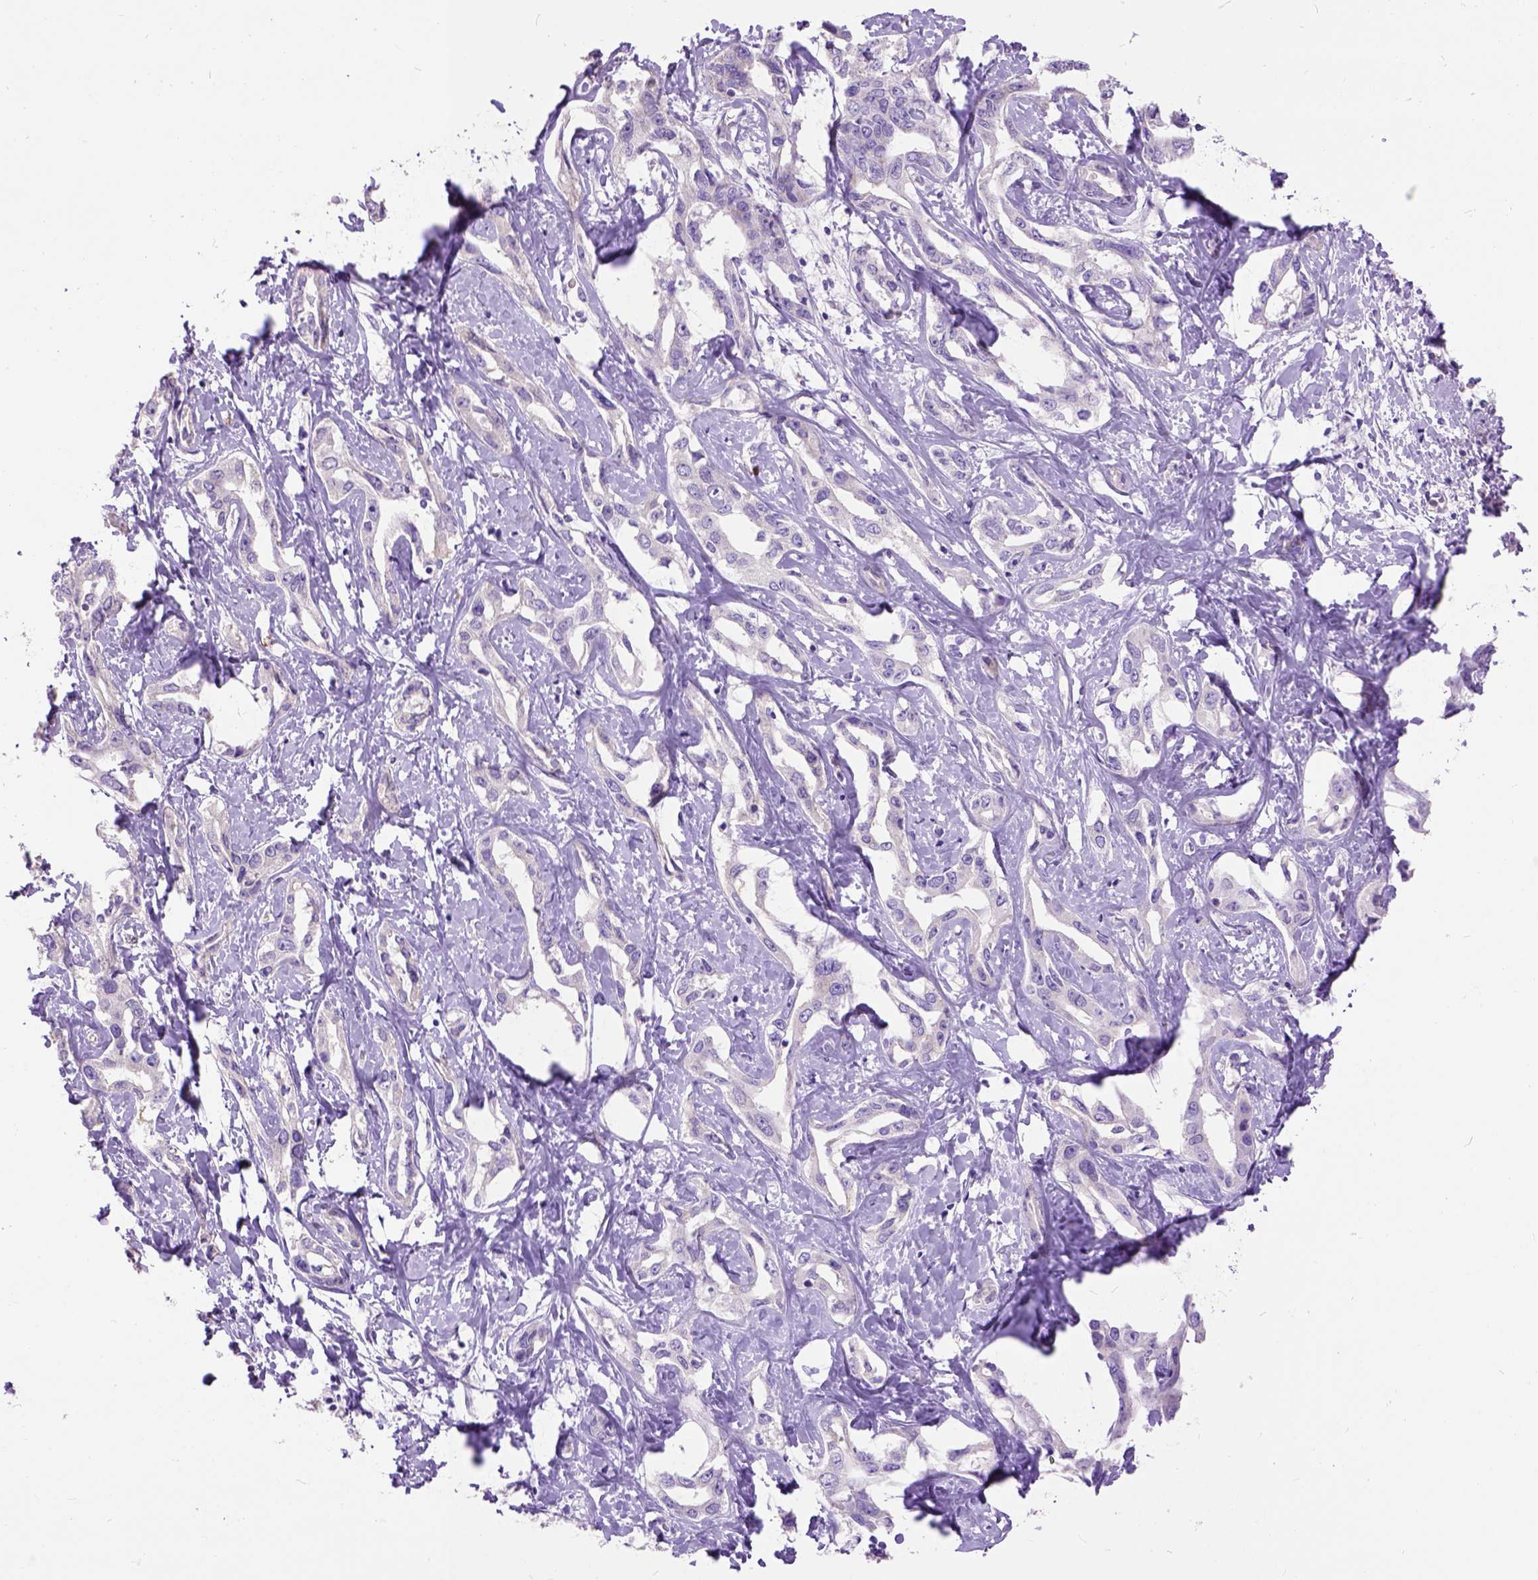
{"staining": {"intensity": "negative", "quantity": "none", "location": "none"}, "tissue": "liver cancer", "cell_type": "Tumor cells", "image_type": "cancer", "snomed": [{"axis": "morphology", "description": "Cholangiocarcinoma"}, {"axis": "topography", "description": "Liver"}], "caption": "Cholangiocarcinoma (liver) was stained to show a protein in brown. There is no significant expression in tumor cells. The staining is performed using DAB brown chromogen with nuclei counter-stained in using hematoxylin.", "gene": "MAPT", "patient": {"sex": "male", "age": 59}}